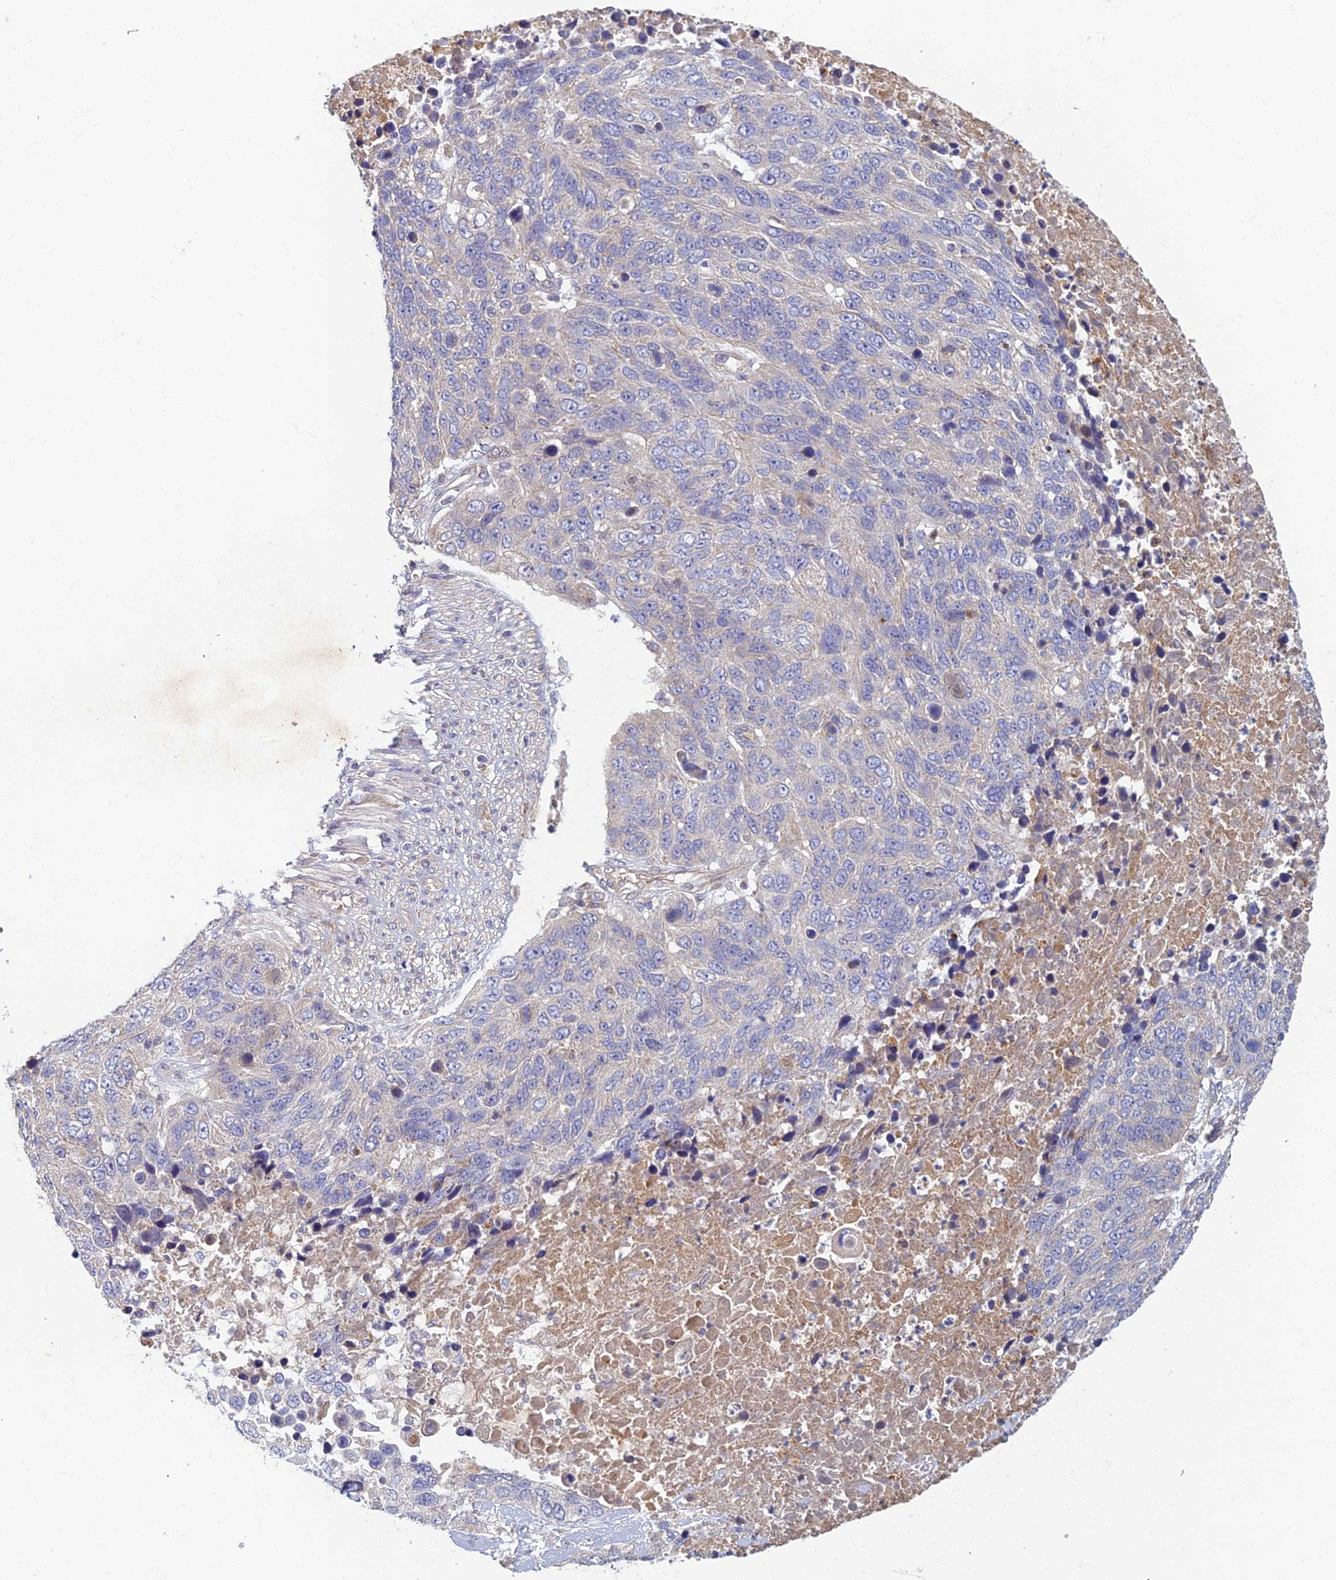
{"staining": {"intensity": "negative", "quantity": "none", "location": "none"}, "tissue": "lung cancer", "cell_type": "Tumor cells", "image_type": "cancer", "snomed": [{"axis": "morphology", "description": "Normal tissue, NOS"}, {"axis": "morphology", "description": "Squamous cell carcinoma, NOS"}, {"axis": "topography", "description": "Lymph node"}, {"axis": "topography", "description": "Lung"}], "caption": "The photomicrograph exhibits no significant positivity in tumor cells of squamous cell carcinoma (lung).", "gene": "SOGA1", "patient": {"sex": "male", "age": 66}}